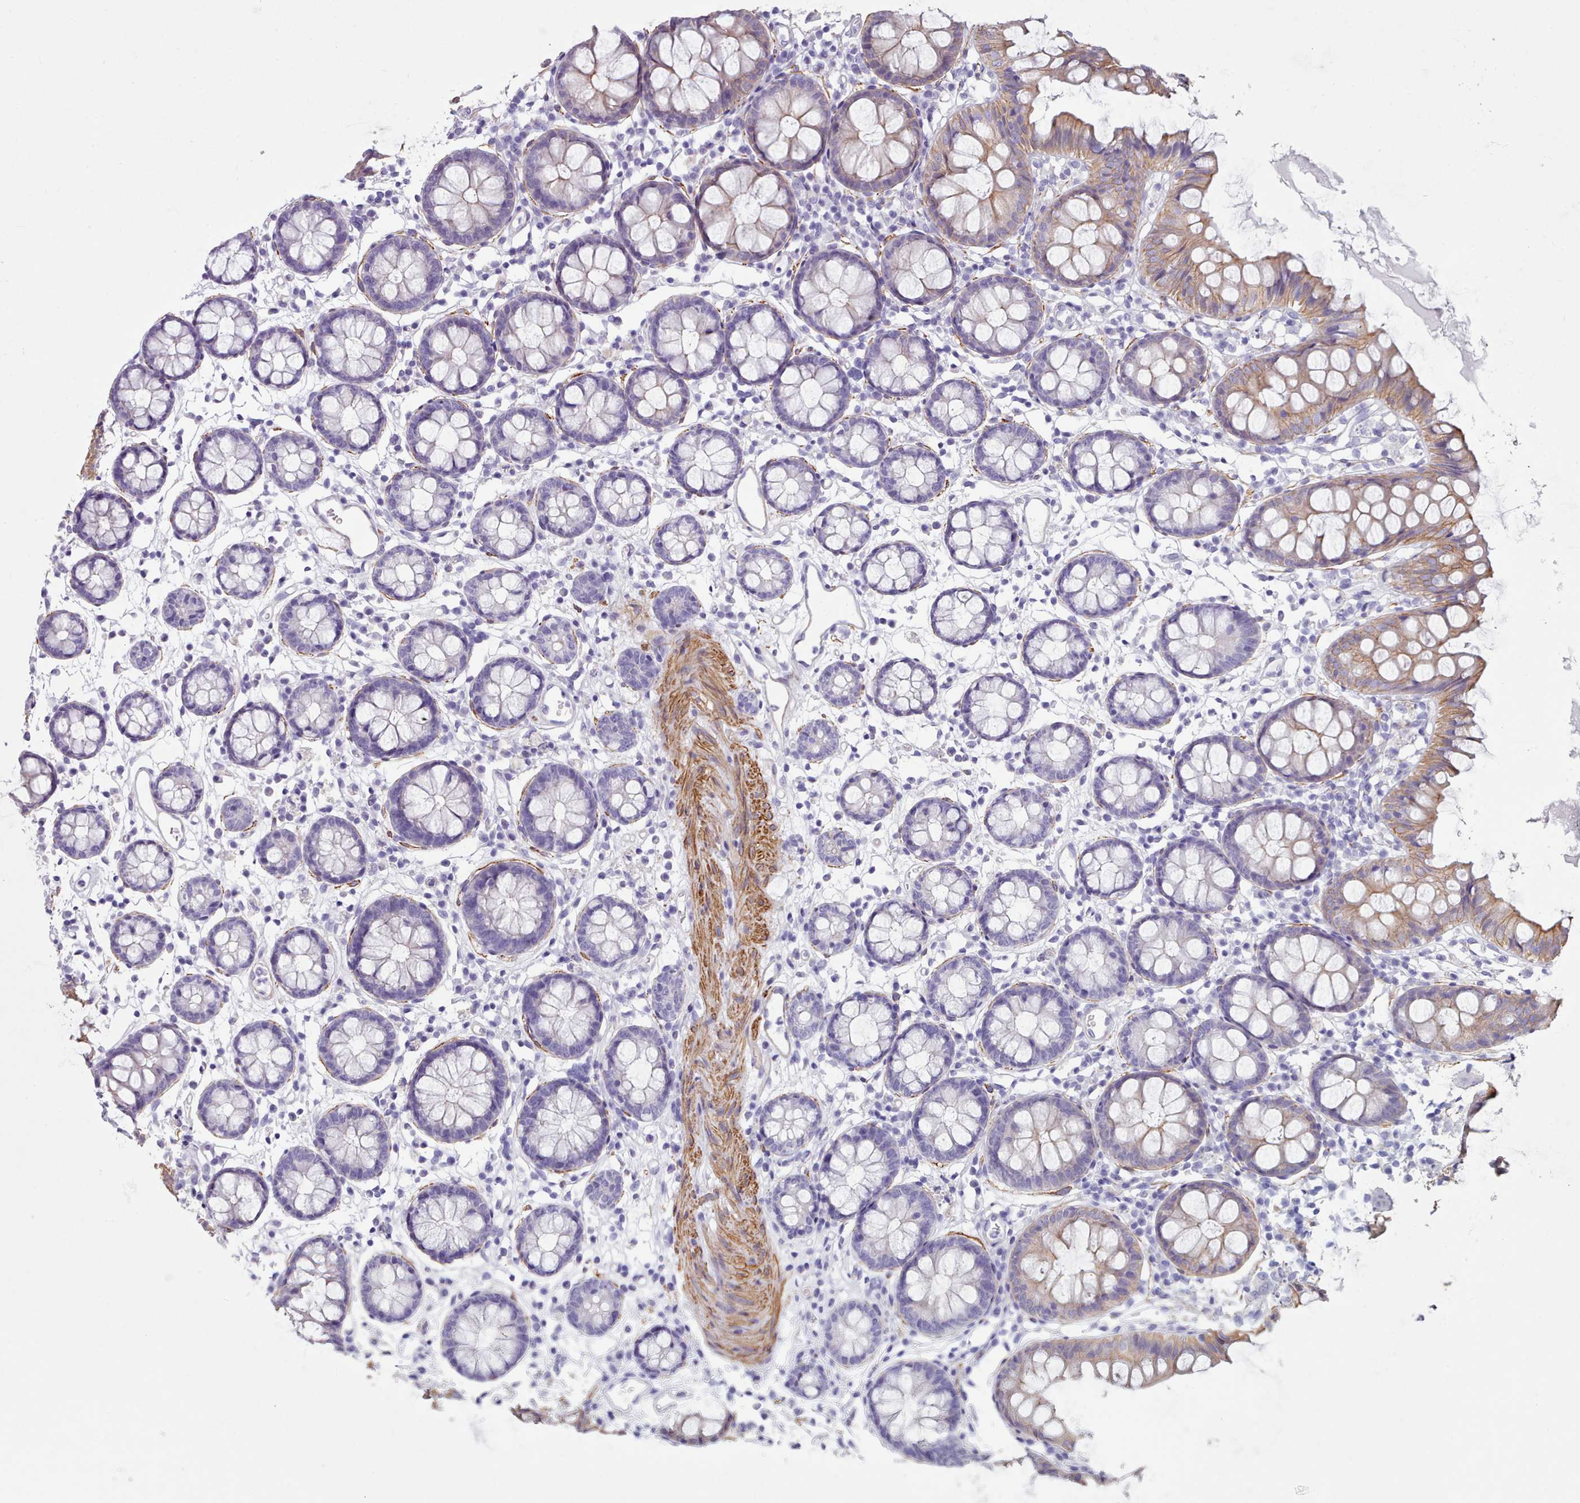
{"staining": {"intensity": "negative", "quantity": "none", "location": "none"}, "tissue": "colon", "cell_type": "Endothelial cells", "image_type": "normal", "snomed": [{"axis": "morphology", "description": "Normal tissue, NOS"}, {"axis": "topography", "description": "Colon"}], "caption": "Histopathology image shows no significant protein positivity in endothelial cells of normal colon.", "gene": "FPGS", "patient": {"sex": "female", "age": 84}}